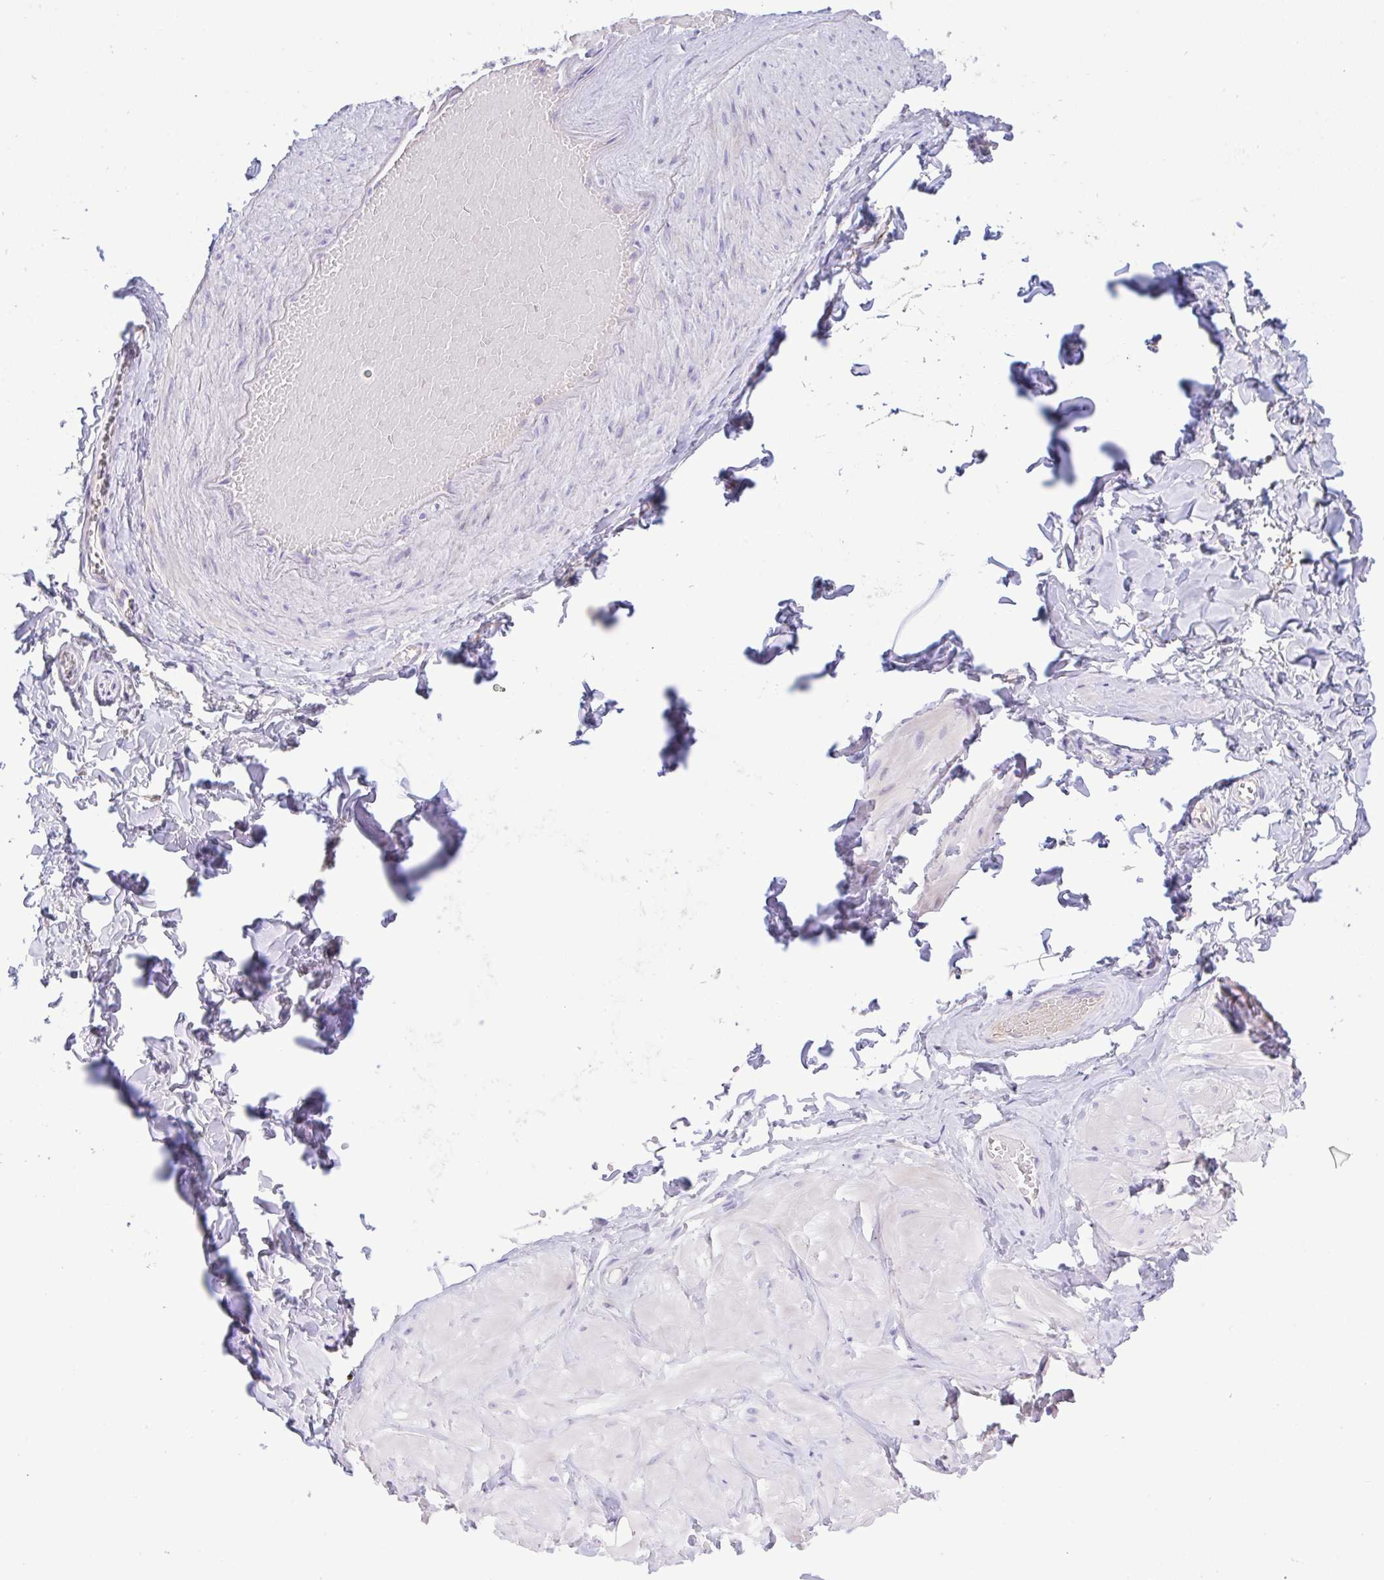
{"staining": {"intensity": "negative", "quantity": "none", "location": "none"}, "tissue": "adipose tissue", "cell_type": "Adipocytes", "image_type": "normal", "snomed": [{"axis": "morphology", "description": "Normal tissue, NOS"}, {"axis": "topography", "description": "Soft tissue"}, {"axis": "topography", "description": "Adipose tissue"}, {"axis": "topography", "description": "Vascular tissue"}, {"axis": "topography", "description": "Peripheral nerve tissue"}], "caption": "DAB immunohistochemical staining of benign human adipose tissue demonstrates no significant staining in adipocytes.", "gene": "FBXL20", "patient": {"sex": "male", "age": 29}}